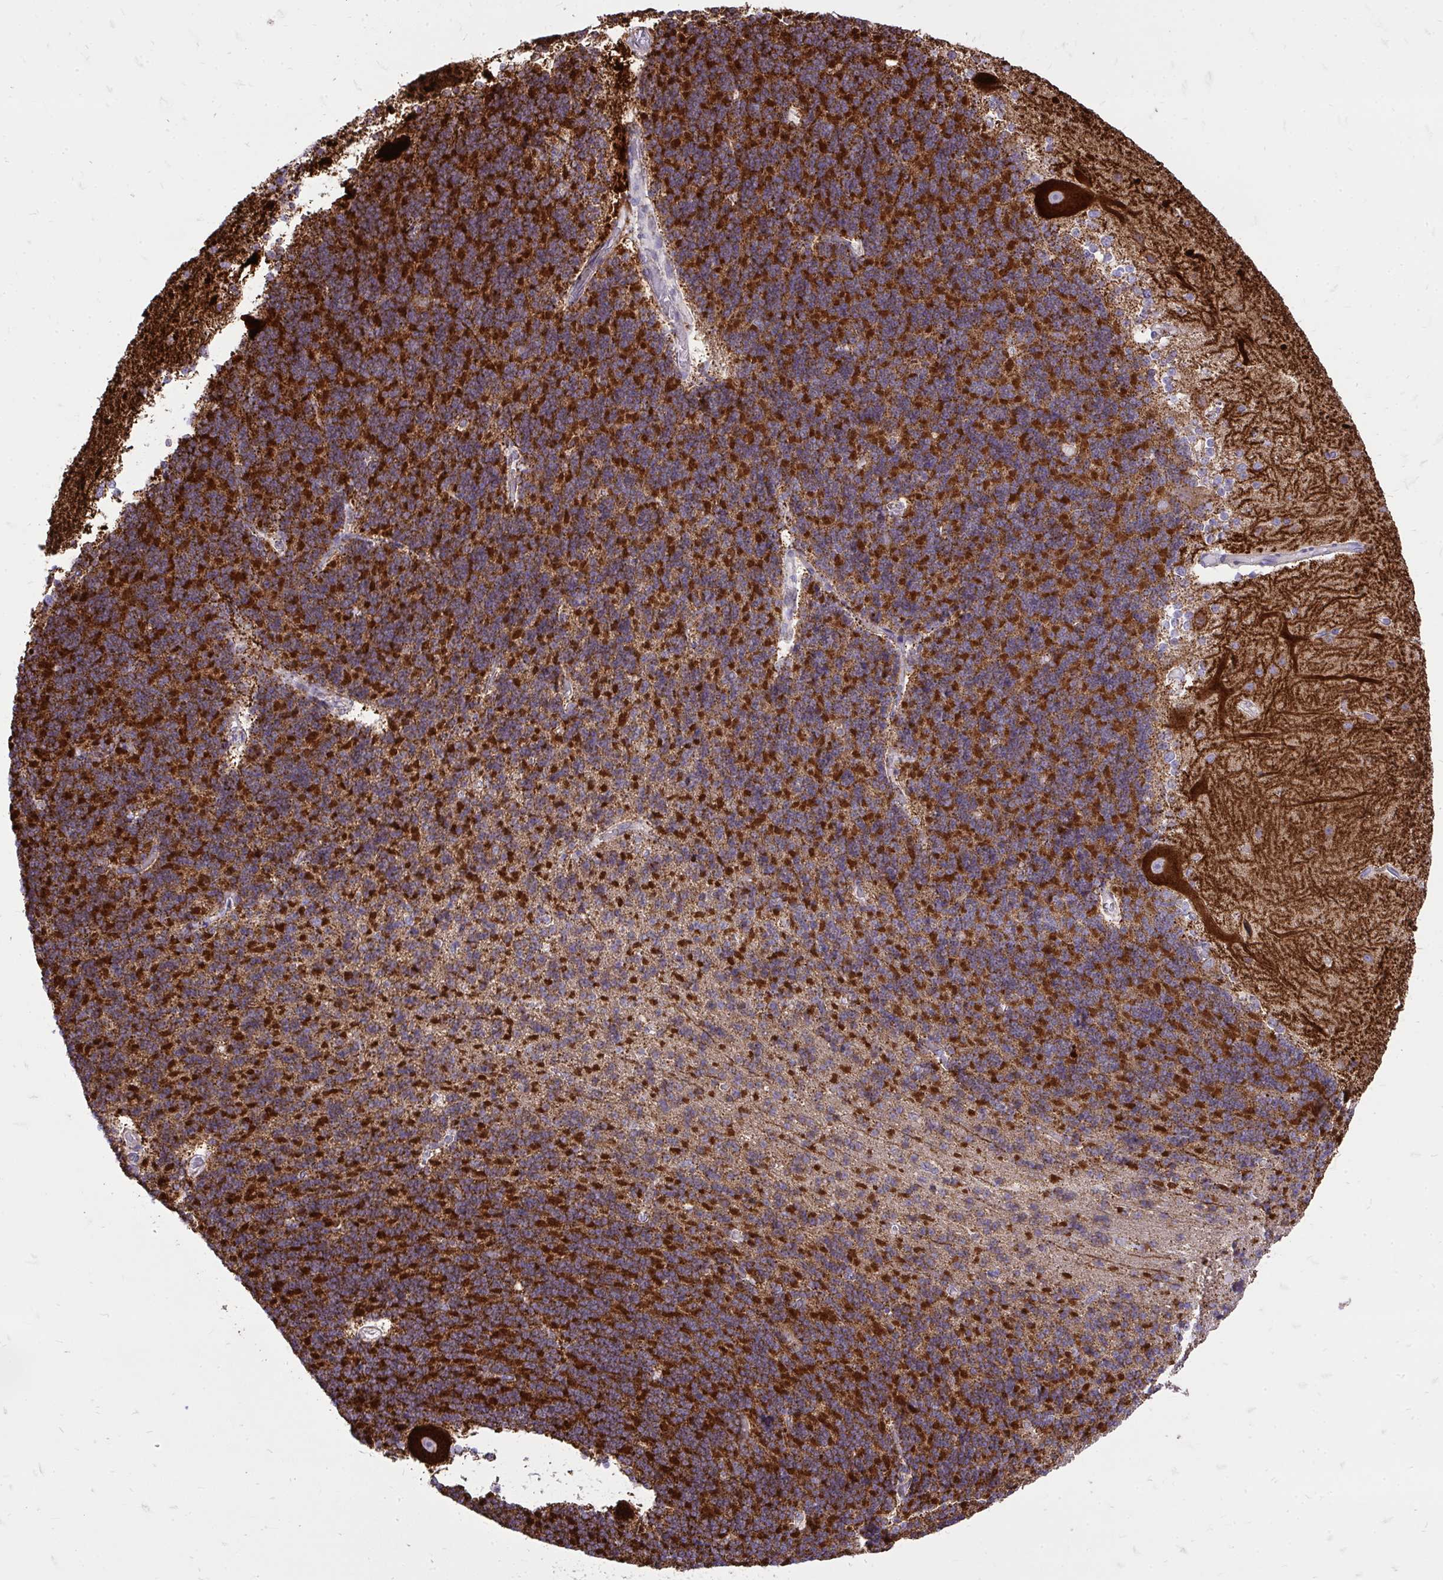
{"staining": {"intensity": "strong", "quantity": "25%-75%", "location": "cytoplasmic/membranous"}, "tissue": "cerebellum", "cell_type": "Cells in granular layer", "image_type": "normal", "snomed": [{"axis": "morphology", "description": "Normal tissue, NOS"}, {"axis": "topography", "description": "Cerebellum"}], "caption": "Protein staining displays strong cytoplasmic/membranous positivity in approximately 25%-75% of cells in granular layer in normal cerebellum. (DAB IHC, brown staining for protein, blue staining for nuclei).", "gene": "SPTBN2", "patient": {"sex": "female", "age": 54}}